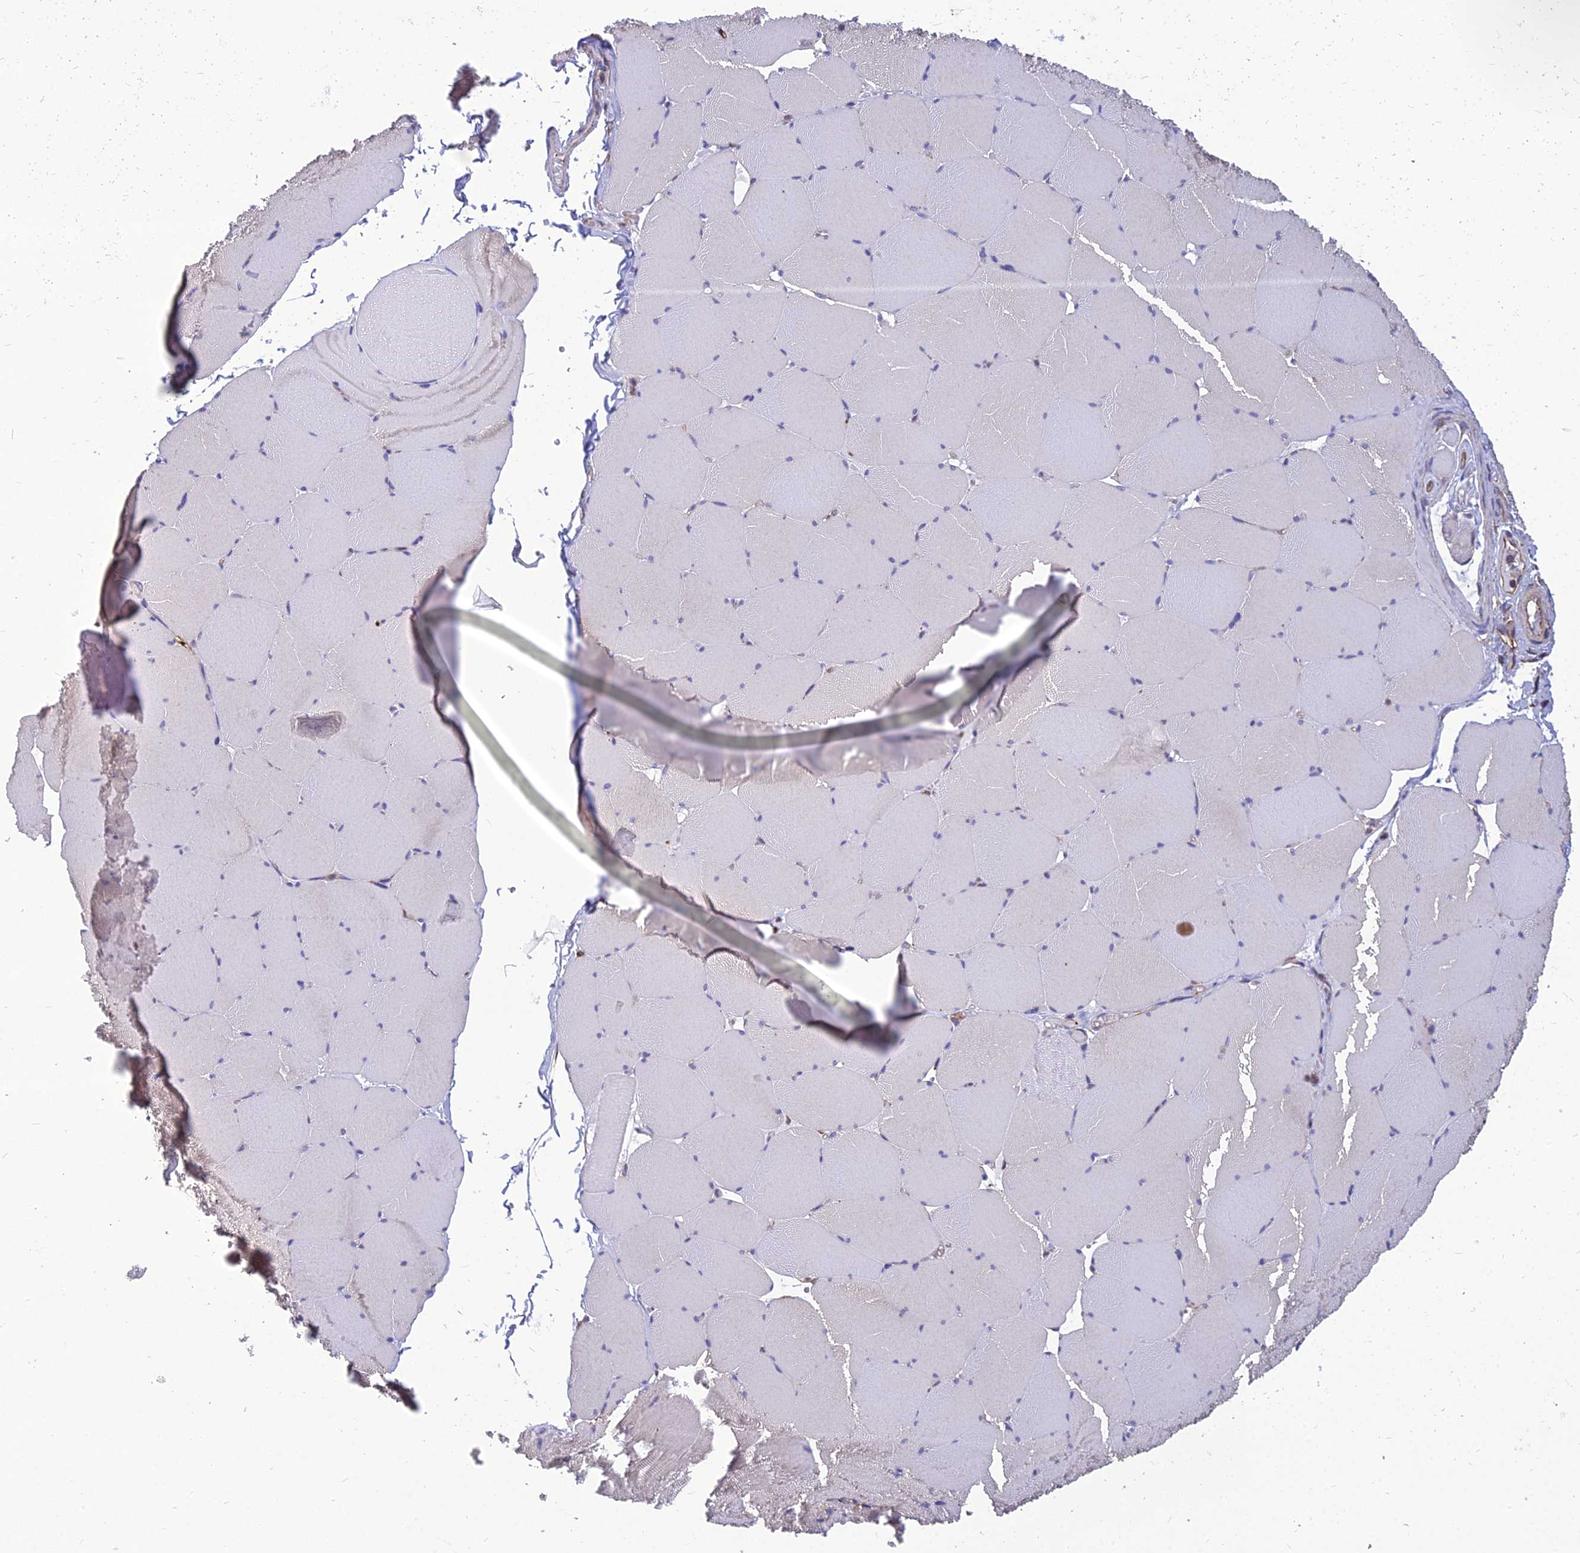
{"staining": {"intensity": "weak", "quantity": "<25%", "location": "cytoplasmic/membranous"}, "tissue": "skeletal muscle", "cell_type": "Myocytes", "image_type": "normal", "snomed": [{"axis": "morphology", "description": "Normal tissue, NOS"}, {"axis": "topography", "description": "Skeletal muscle"}, {"axis": "topography", "description": "Head-Neck"}], "caption": "Immunohistochemistry (IHC) photomicrograph of unremarkable skeletal muscle stained for a protein (brown), which exhibits no expression in myocytes.", "gene": "PSMD11", "patient": {"sex": "male", "age": 66}}